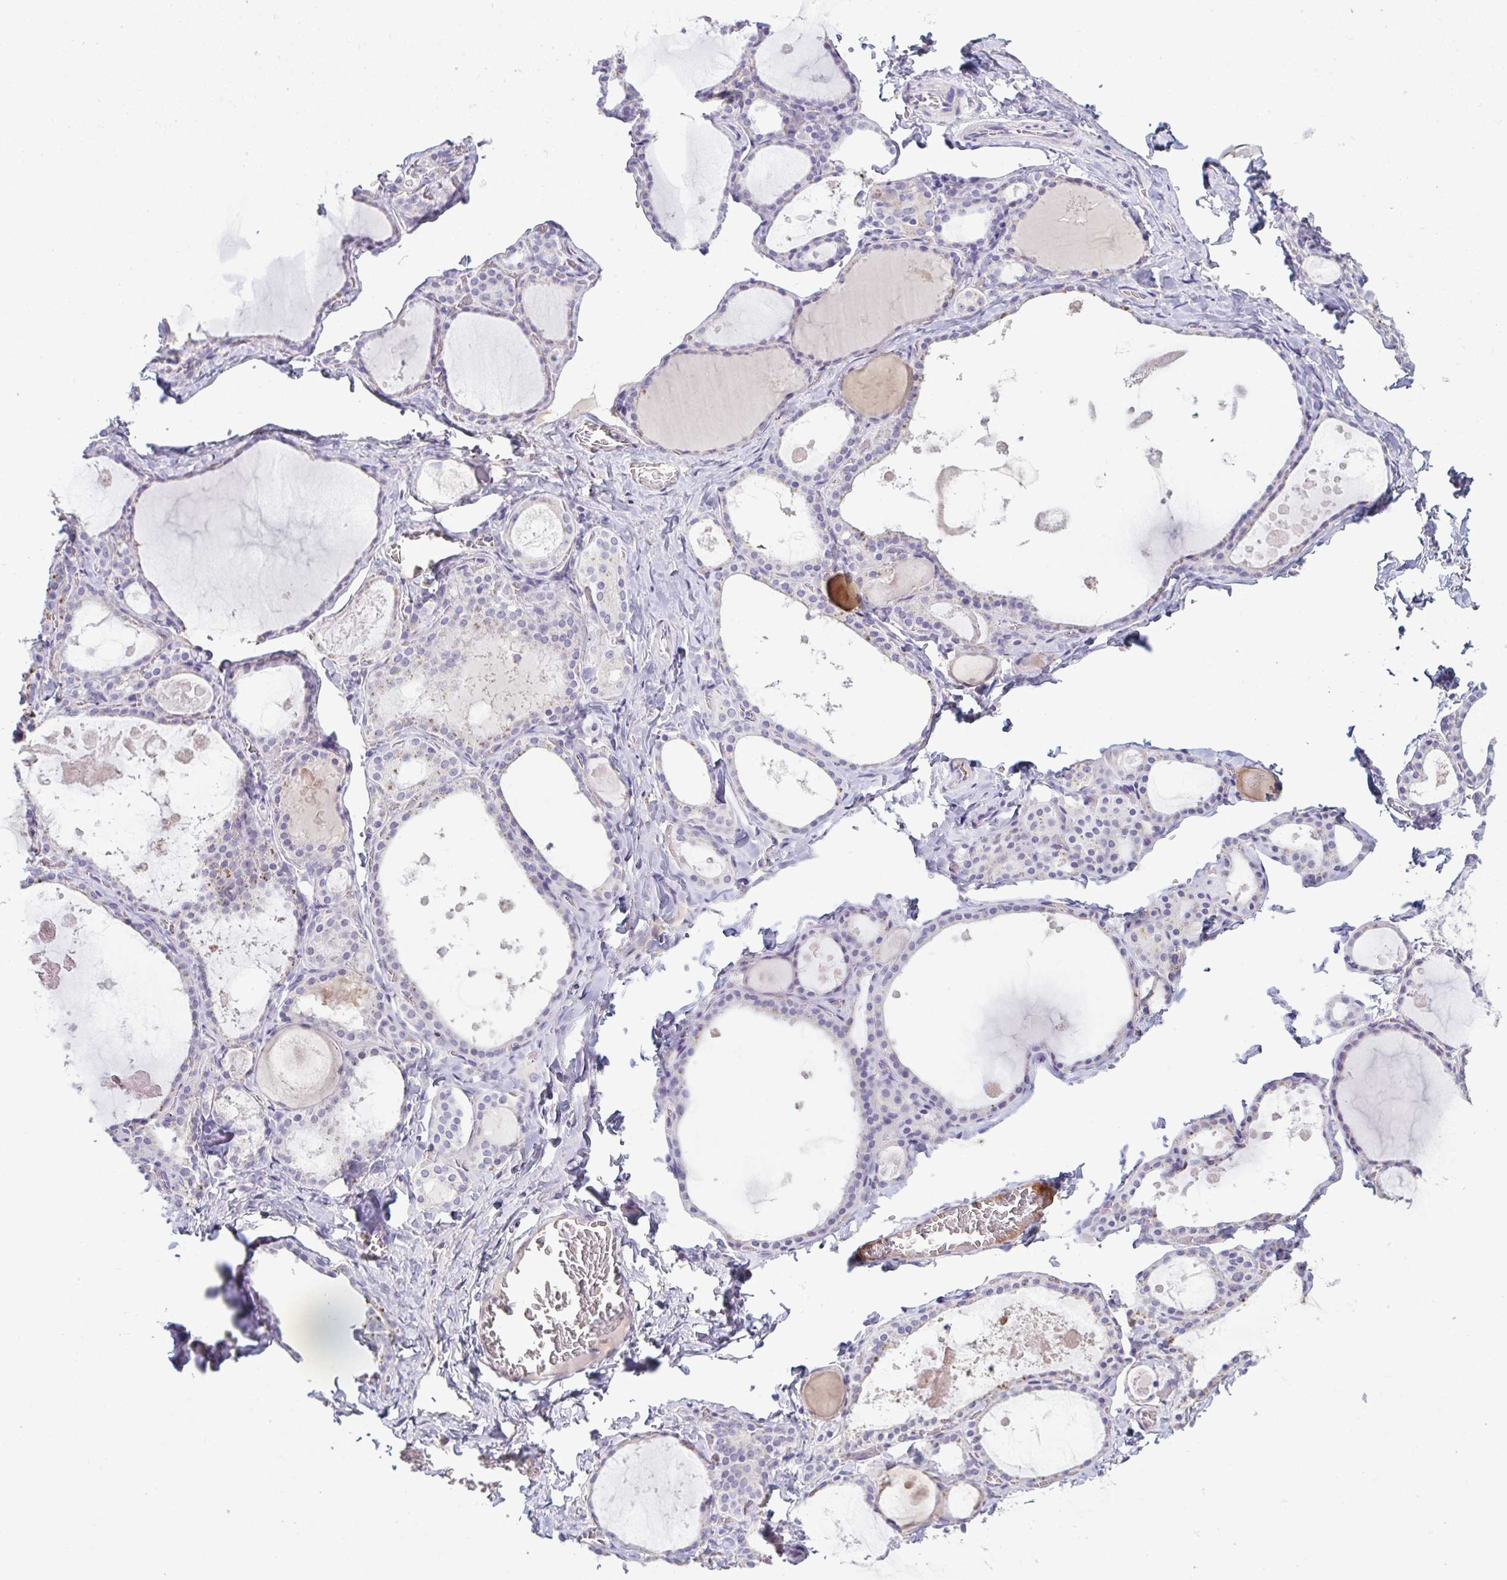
{"staining": {"intensity": "negative", "quantity": "none", "location": "none"}, "tissue": "thyroid gland", "cell_type": "Glandular cells", "image_type": "normal", "snomed": [{"axis": "morphology", "description": "Normal tissue, NOS"}, {"axis": "topography", "description": "Thyroid gland"}], "caption": "Protein analysis of normal thyroid gland shows no significant expression in glandular cells.", "gene": "ADAM21", "patient": {"sex": "male", "age": 56}}